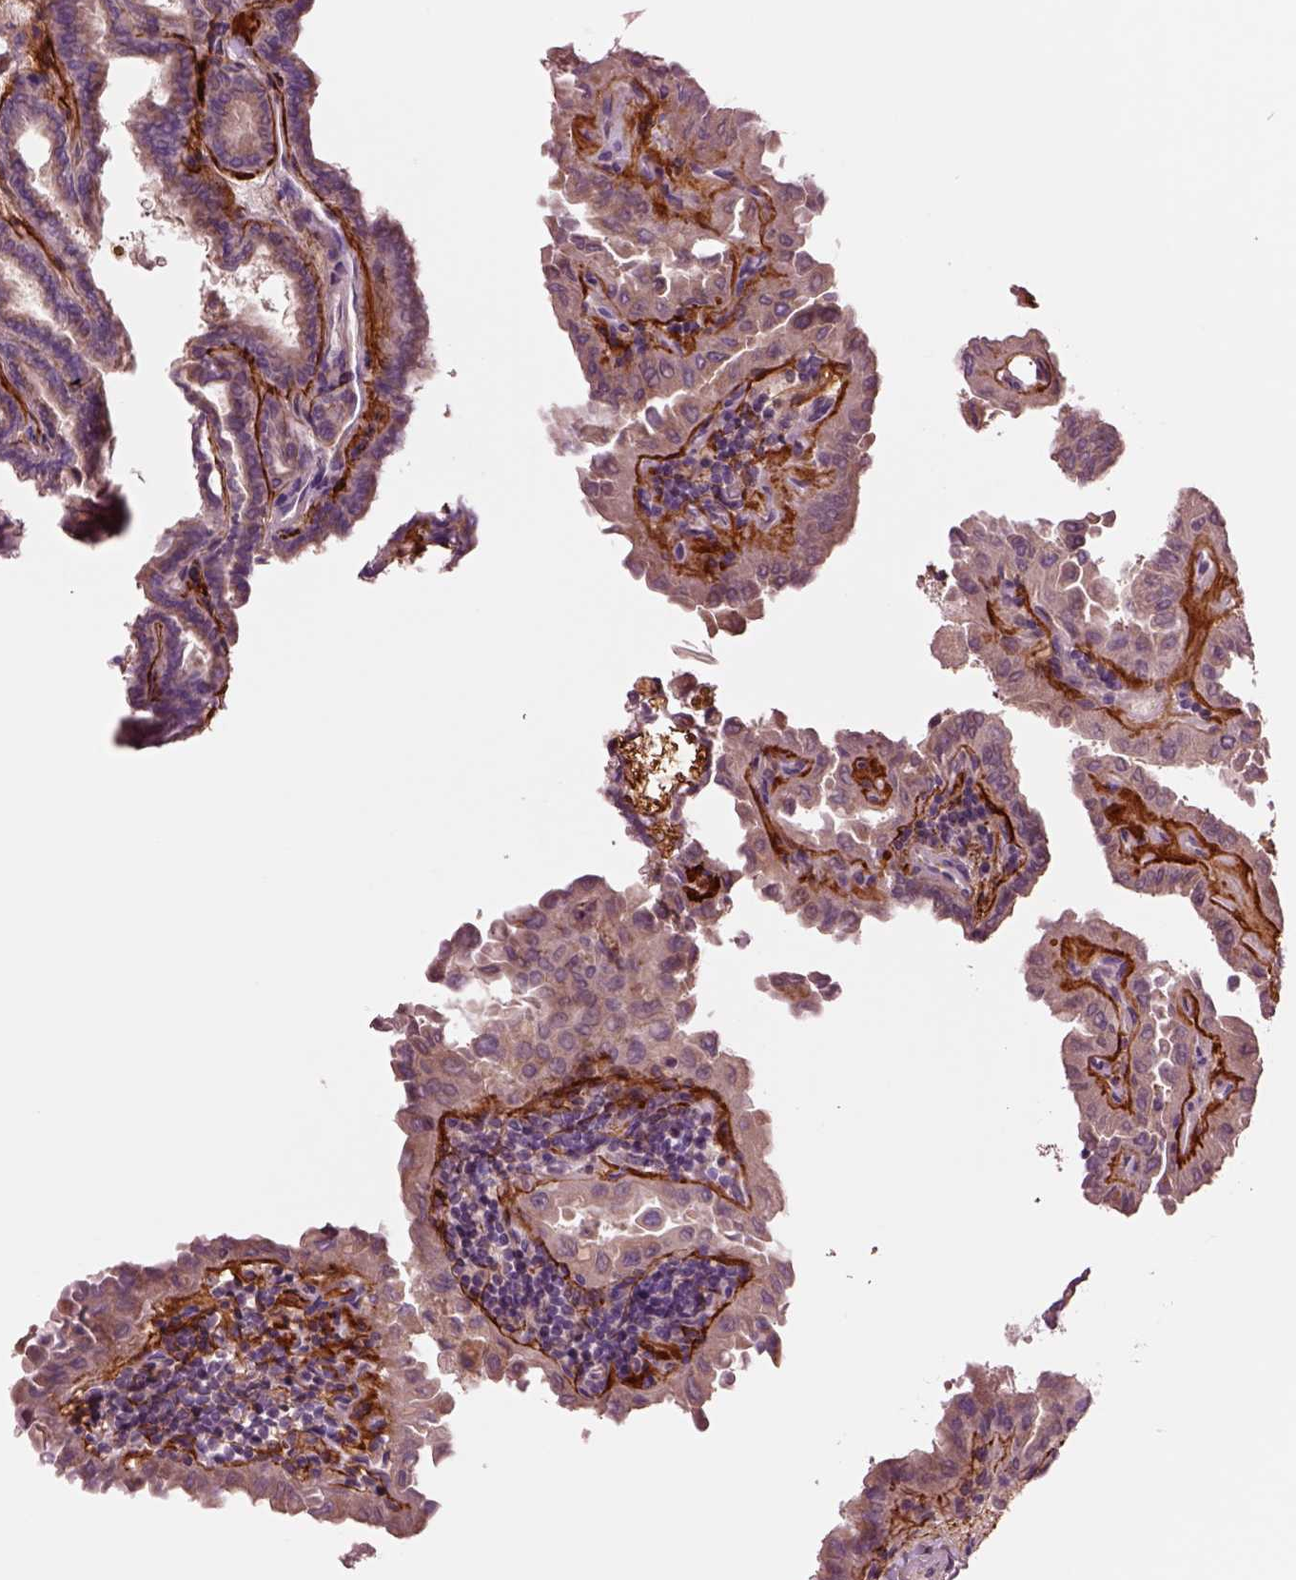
{"staining": {"intensity": "weak", "quantity": ">75%", "location": "cytoplasmic/membranous"}, "tissue": "thyroid cancer", "cell_type": "Tumor cells", "image_type": "cancer", "snomed": [{"axis": "morphology", "description": "Papillary adenocarcinoma, NOS"}, {"axis": "topography", "description": "Thyroid gland"}], "caption": "A micrograph of thyroid cancer (papillary adenocarcinoma) stained for a protein displays weak cytoplasmic/membranous brown staining in tumor cells.", "gene": "SEC23A", "patient": {"sex": "female", "age": 46}}